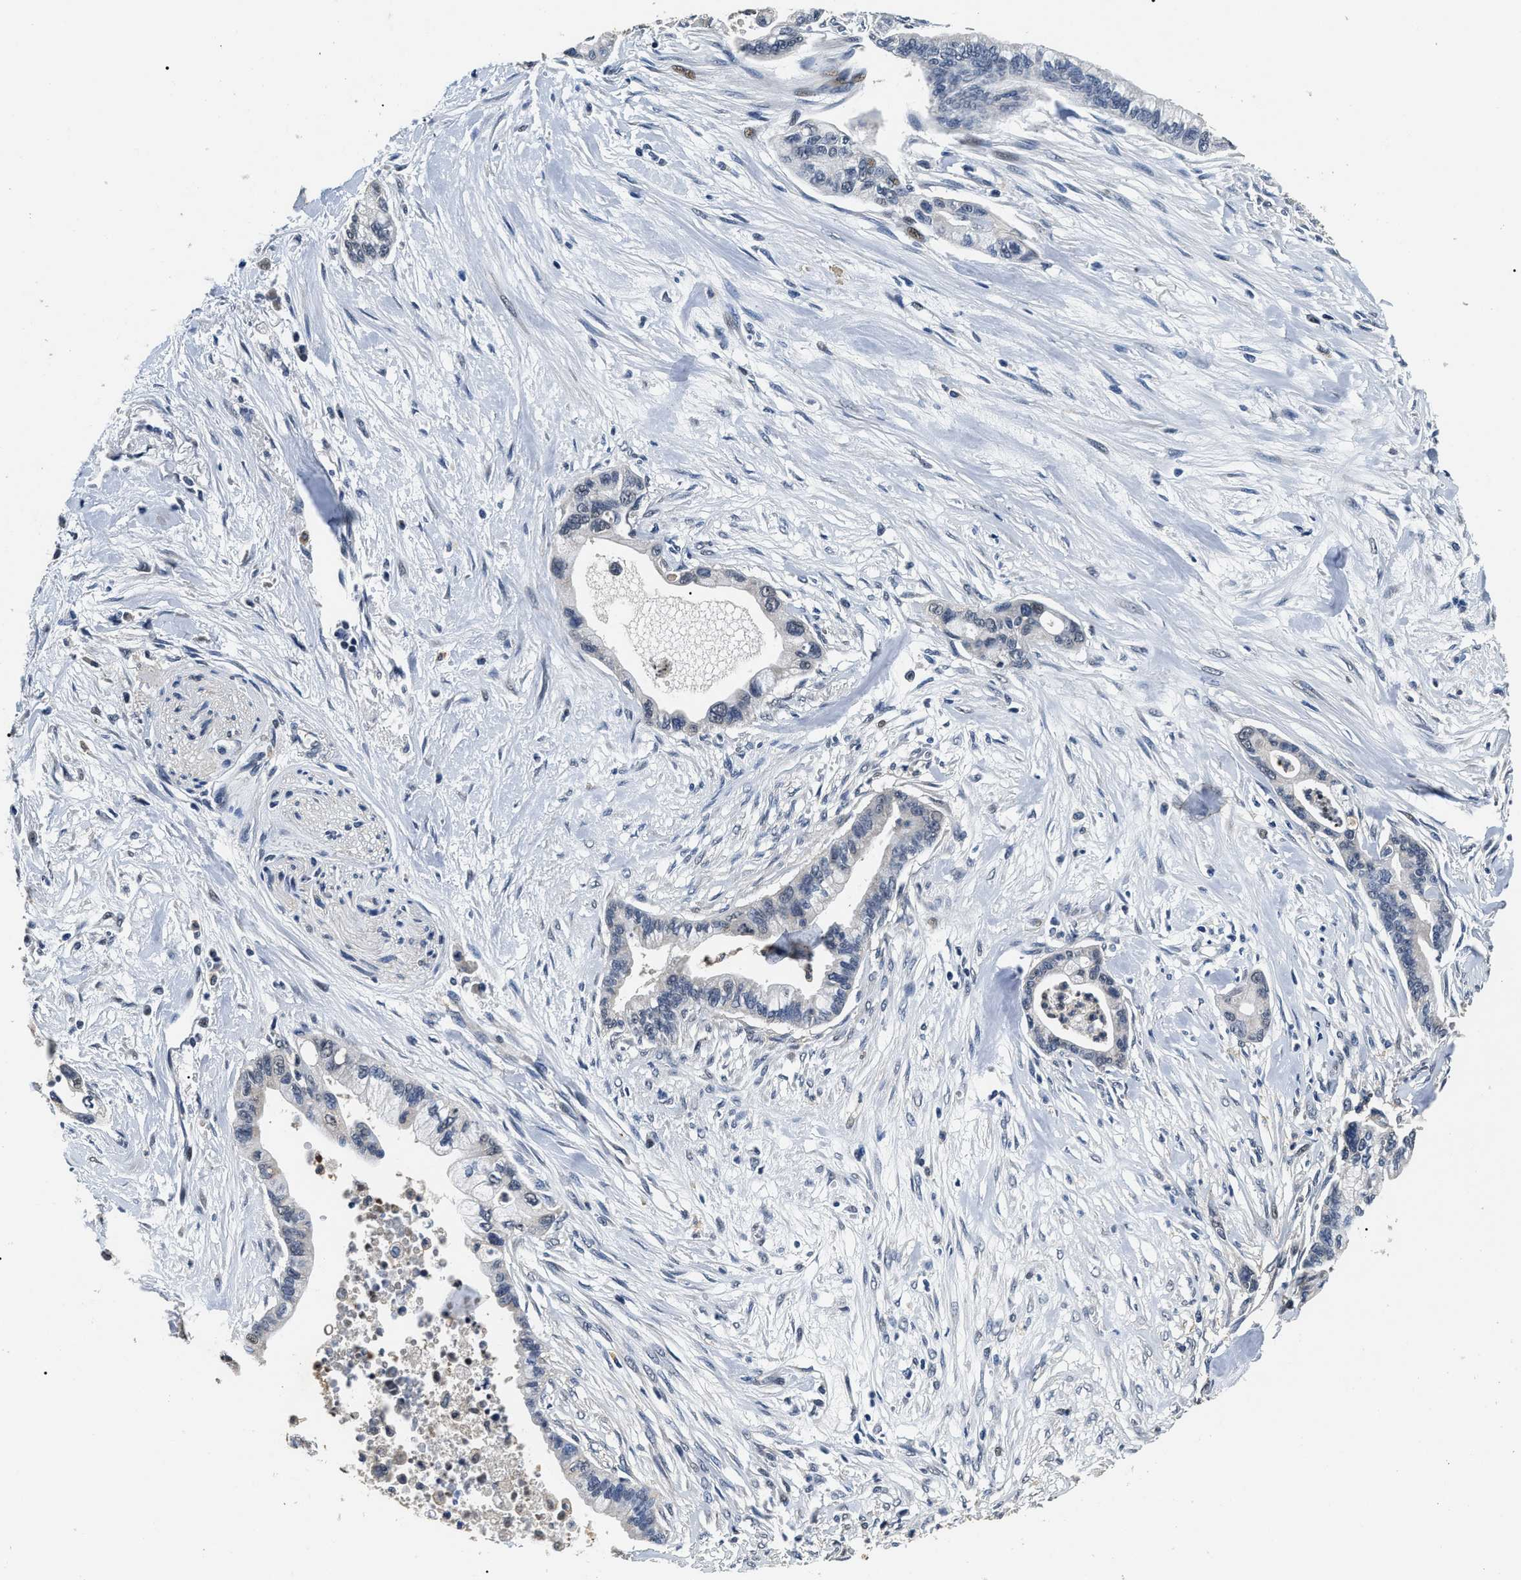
{"staining": {"intensity": "negative", "quantity": "none", "location": "none"}, "tissue": "pancreatic cancer", "cell_type": "Tumor cells", "image_type": "cancer", "snomed": [{"axis": "morphology", "description": "Adenocarcinoma, NOS"}, {"axis": "topography", "description": "Pancreas"}], "caption": "An IHC histopathology image of pancreatic cancer (adenocarcinoma) is shown. There is no staining in tumor cells of pancreatic cancer (adenocarcinoma). (Brightfield microscopy of DAB immunohistochemistry (IHC) at high magnification).", "gene": "PSMD8", "patient": {"sex": "male", "age": 70}}